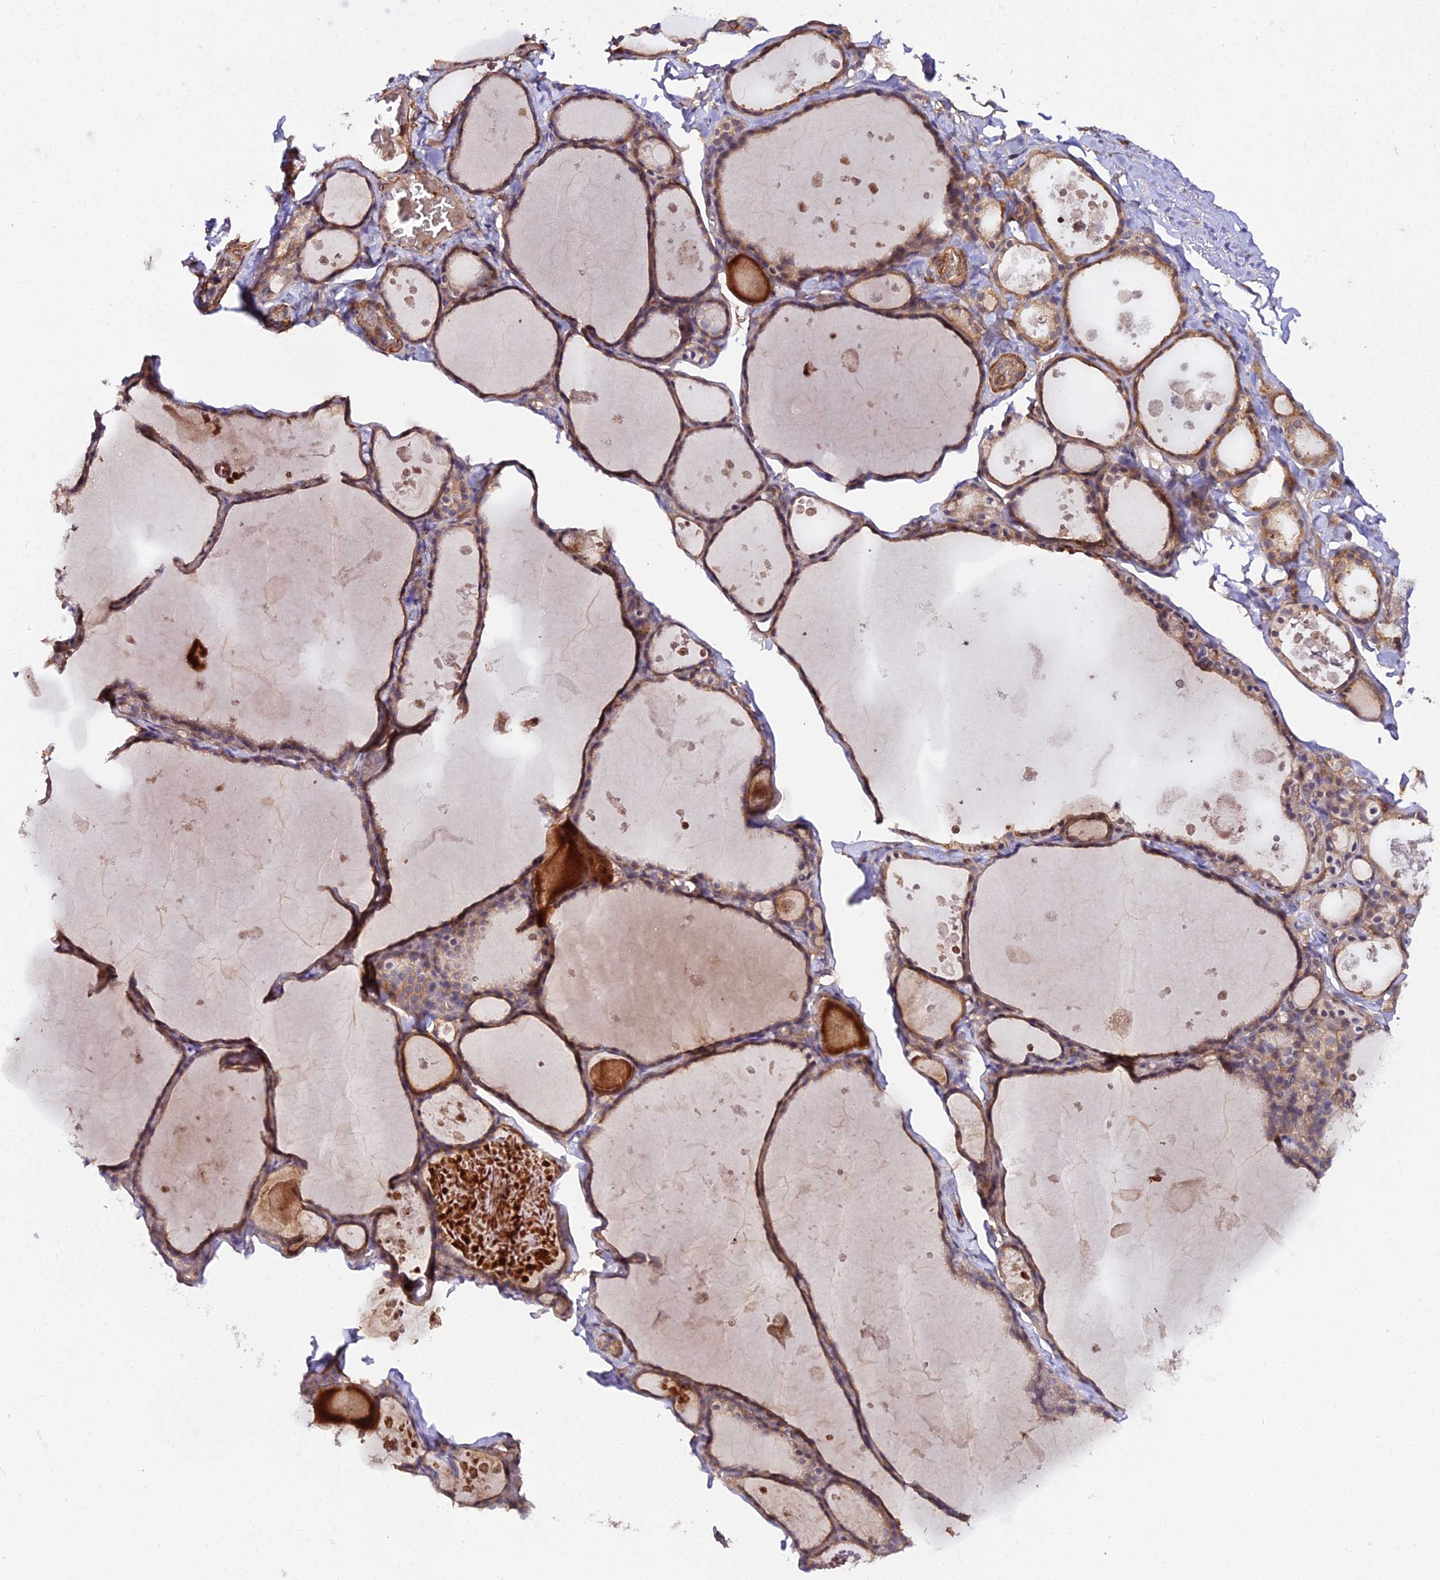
{"staining": {"intensity": "moderate", "quantity": ">75%", "location": "cytoplasmic/membranous"}, "tissue": "thyroid gland", "cell_type": "Glandular cells", "image_type": "normal", "snomed": [{"axis": "morphology", "description": "Normal tissue, NOS"}, {"axis": "topography", "description": "Thyroid gland"}], "caption": "A micrograph of human thyroid gland stained for a protein demonstrates moderate cytoplasmic/membranous brown staining in glandular cells. Immunohistochemistry (ihc) stains the protein in brown and the nuclei are stained blue.", "gene": "TRIM26", "patient": {"sex": "male", "age": 56}}